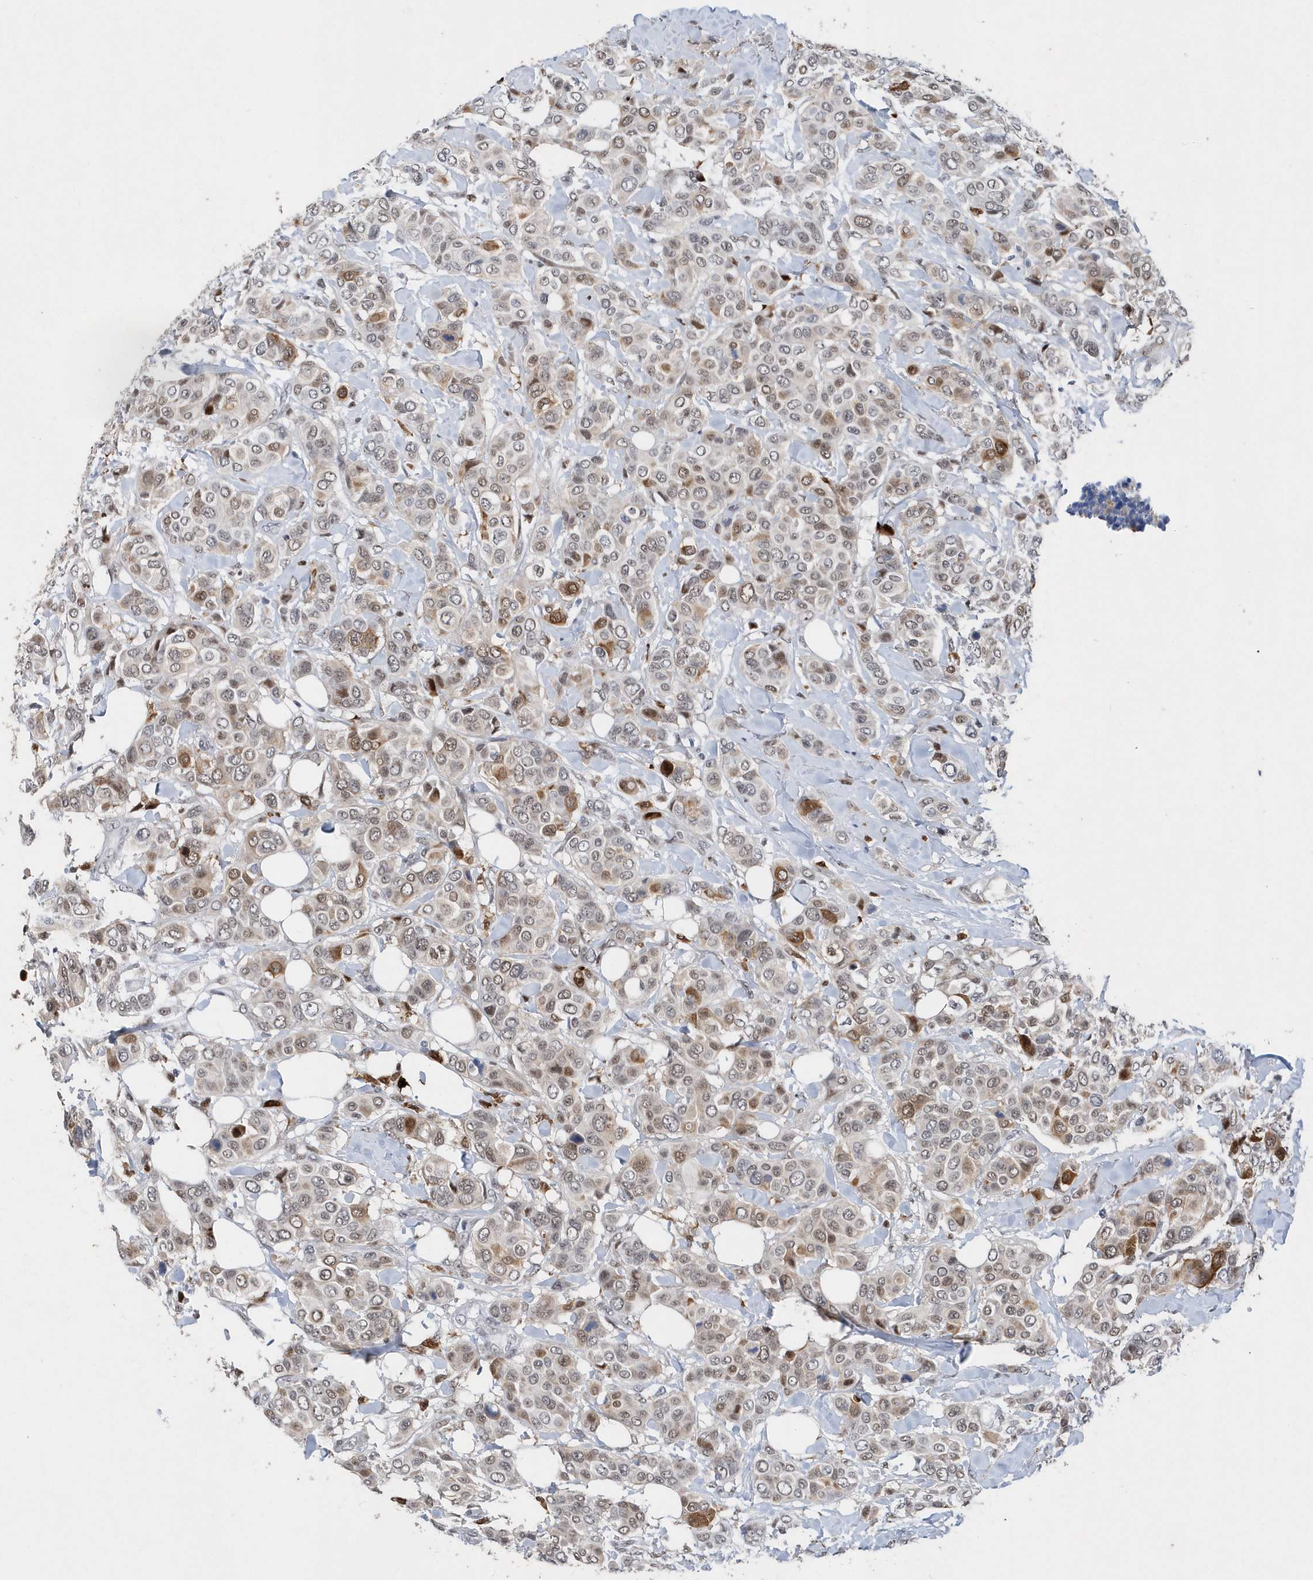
{"staining": {"intensity": "moderate", "quantity": "25%-75%", "location": "cytoplasmic/membranous,nuclear"}, "tissue": "breast cancer", "cell_type": "Tumor cells", "image_type": "cancer", "snomed": [{"axis": "morphology", "description": "Lobular carcinoma"}, {"axis": "topography", "description": "Breast"}], "caption": "Moderate cytoplasmic/membranous and nuclear positivity is appreciated in about 25%-75% of tumor cells in breast cancer (lobular carcinoma). (IHC, brightfield microscopy, high magnification).", "gene": "RPP30", "patient": {"sex": "female", "age": 51}}